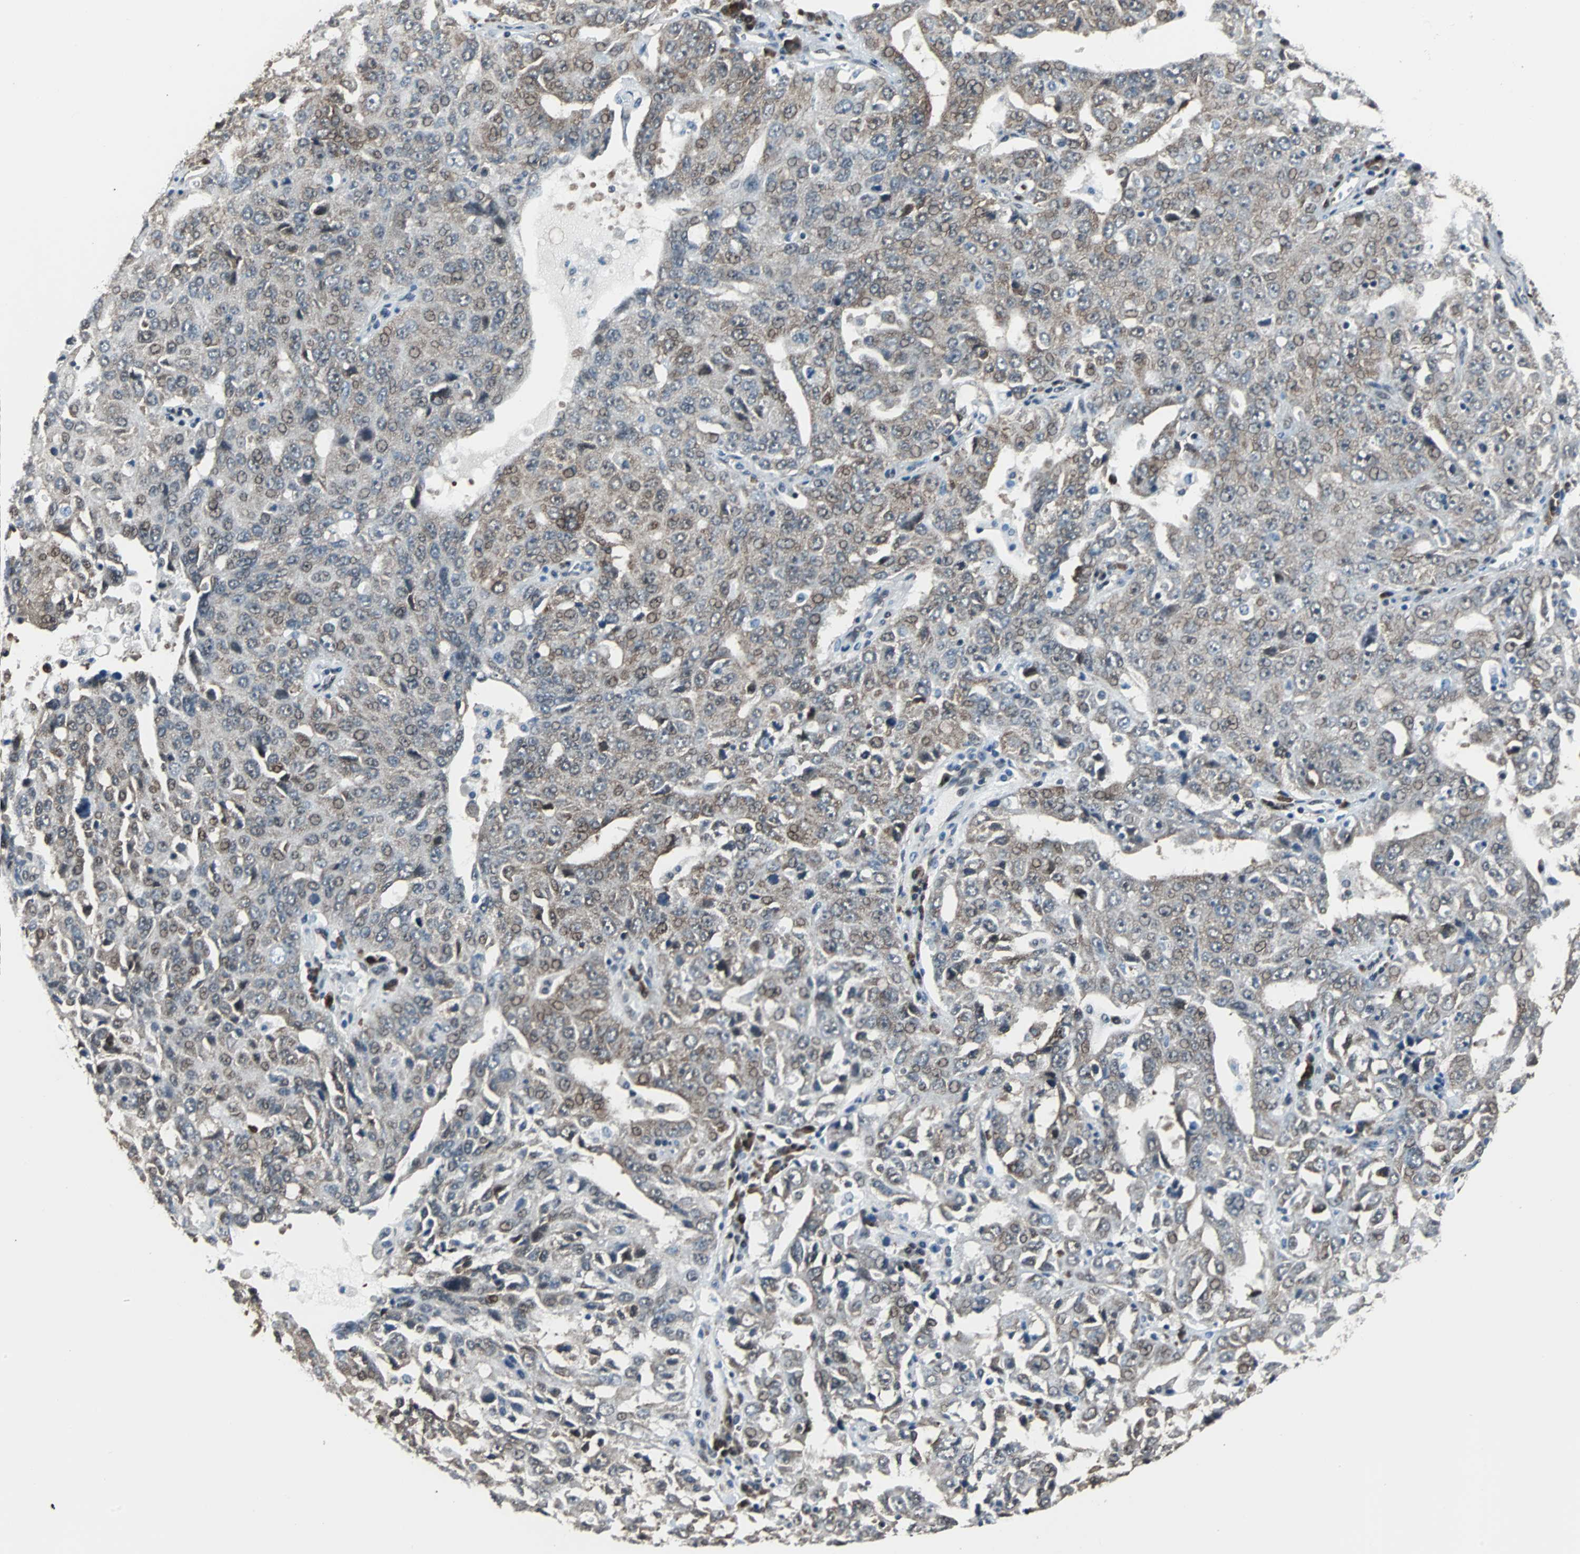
{"staining": {"intensity": "weak", "quantity": "25%-75%", "location": "cytoplasmic/membranous,nuclear"}, "tissue": "ovarian cancer", "cell_type": "Tumor cells", "image_type": "cancer", "snomed": [{"axis": "morphology", "description": "Carcinoma, endometroid"}, {"axis": "topography", "description": "Ovary"}], "caption": "Ovarian cancer stained for a protein (brown) displays weak cytoplasmic/membranous and nuclear positive expression in approximately 25%-75% of tumor cells.", "gene": "VCP", "patient": {"sex": "female", "age": 62}}